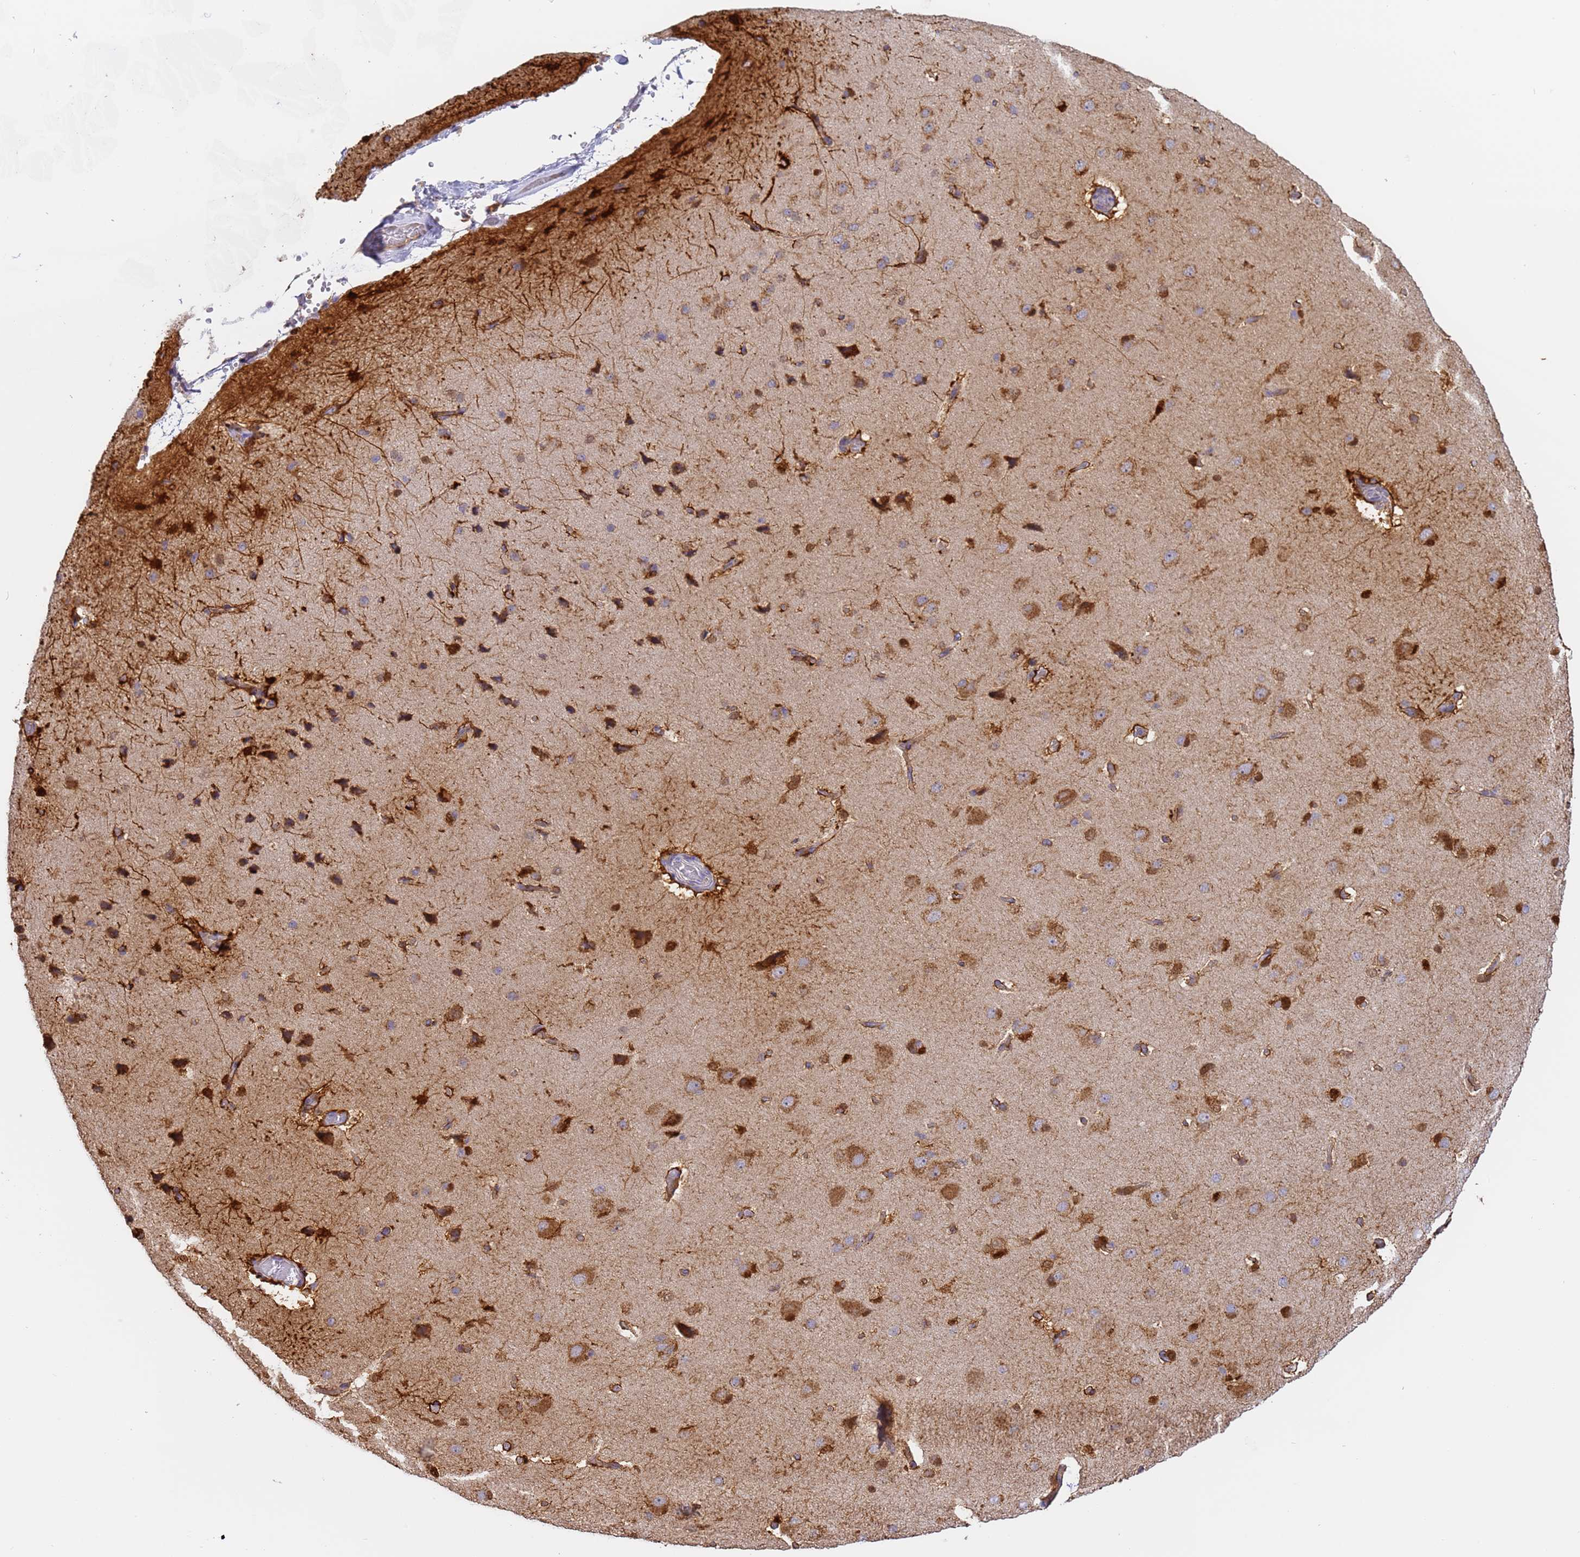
{"staining": {"intensity": "moderate", "quantity": ">75%", "location": "cytoplasmic/membranous"}, "tissue": "cerebral cortex", "cell_type": "Endothelial cells", "image_type": "normal", "snomed": [{"axis": "morphology", "description": "Normal tissue, NOS"}, {"axis": "topography", "description": "Cerebral cortex"}], "caption": "Moderate cytoplasmic/membranous expression for a protein is seen in approximately >75% of endothelial cells of benign cerebral cortex using immunohistochemistry.", "gene": "M6PR", "patient": {"sex": "male", "age": 62}}